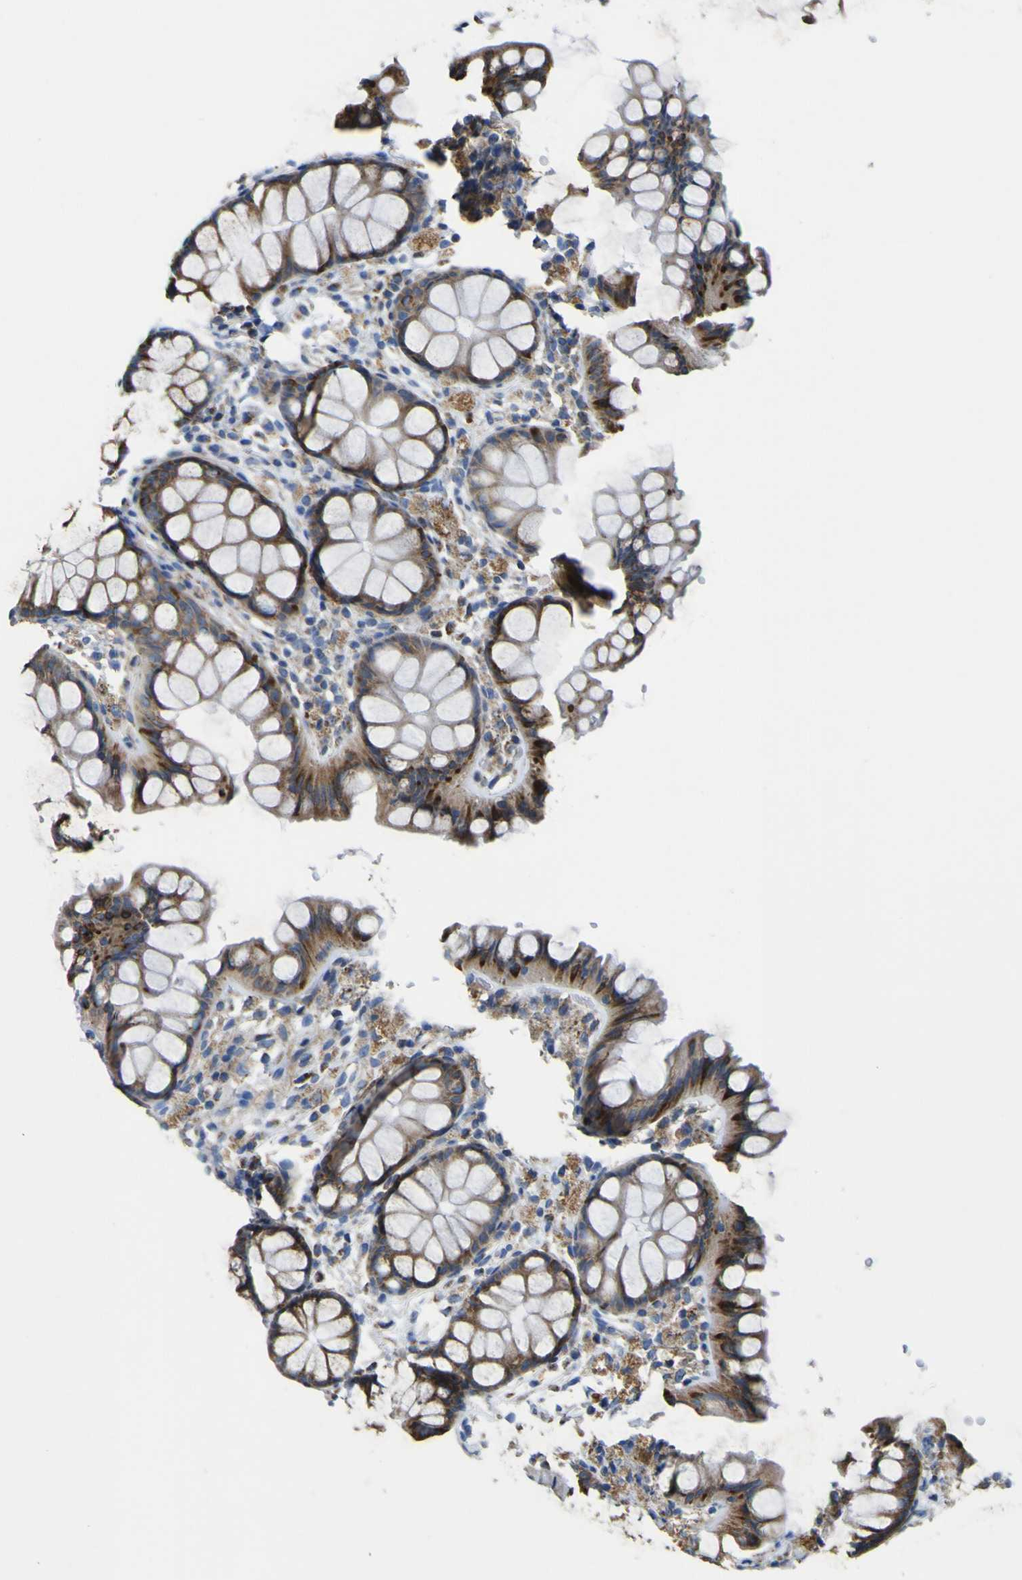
{"staining": {"intensity": "weak", "quantity": "<25%", "location": "cytoplasmic/membranous"}, "tissue": "colon", "cell_type": "Endothelial cells", "image_type": "normal", "snomed": [{"axis": "morphology", "description": "Normal tissue, NOS"}, {"axis": "topography", "description": "Colon"}], "caption": "Immunohistochemistry (IHC) histopathology image of unremarkable colon: human colon stained with DAB exhibits no significant protein positivity in endothelial cells.", "gene": "ALDH18A1", "patient": {"sex": "female", "age": 55}}